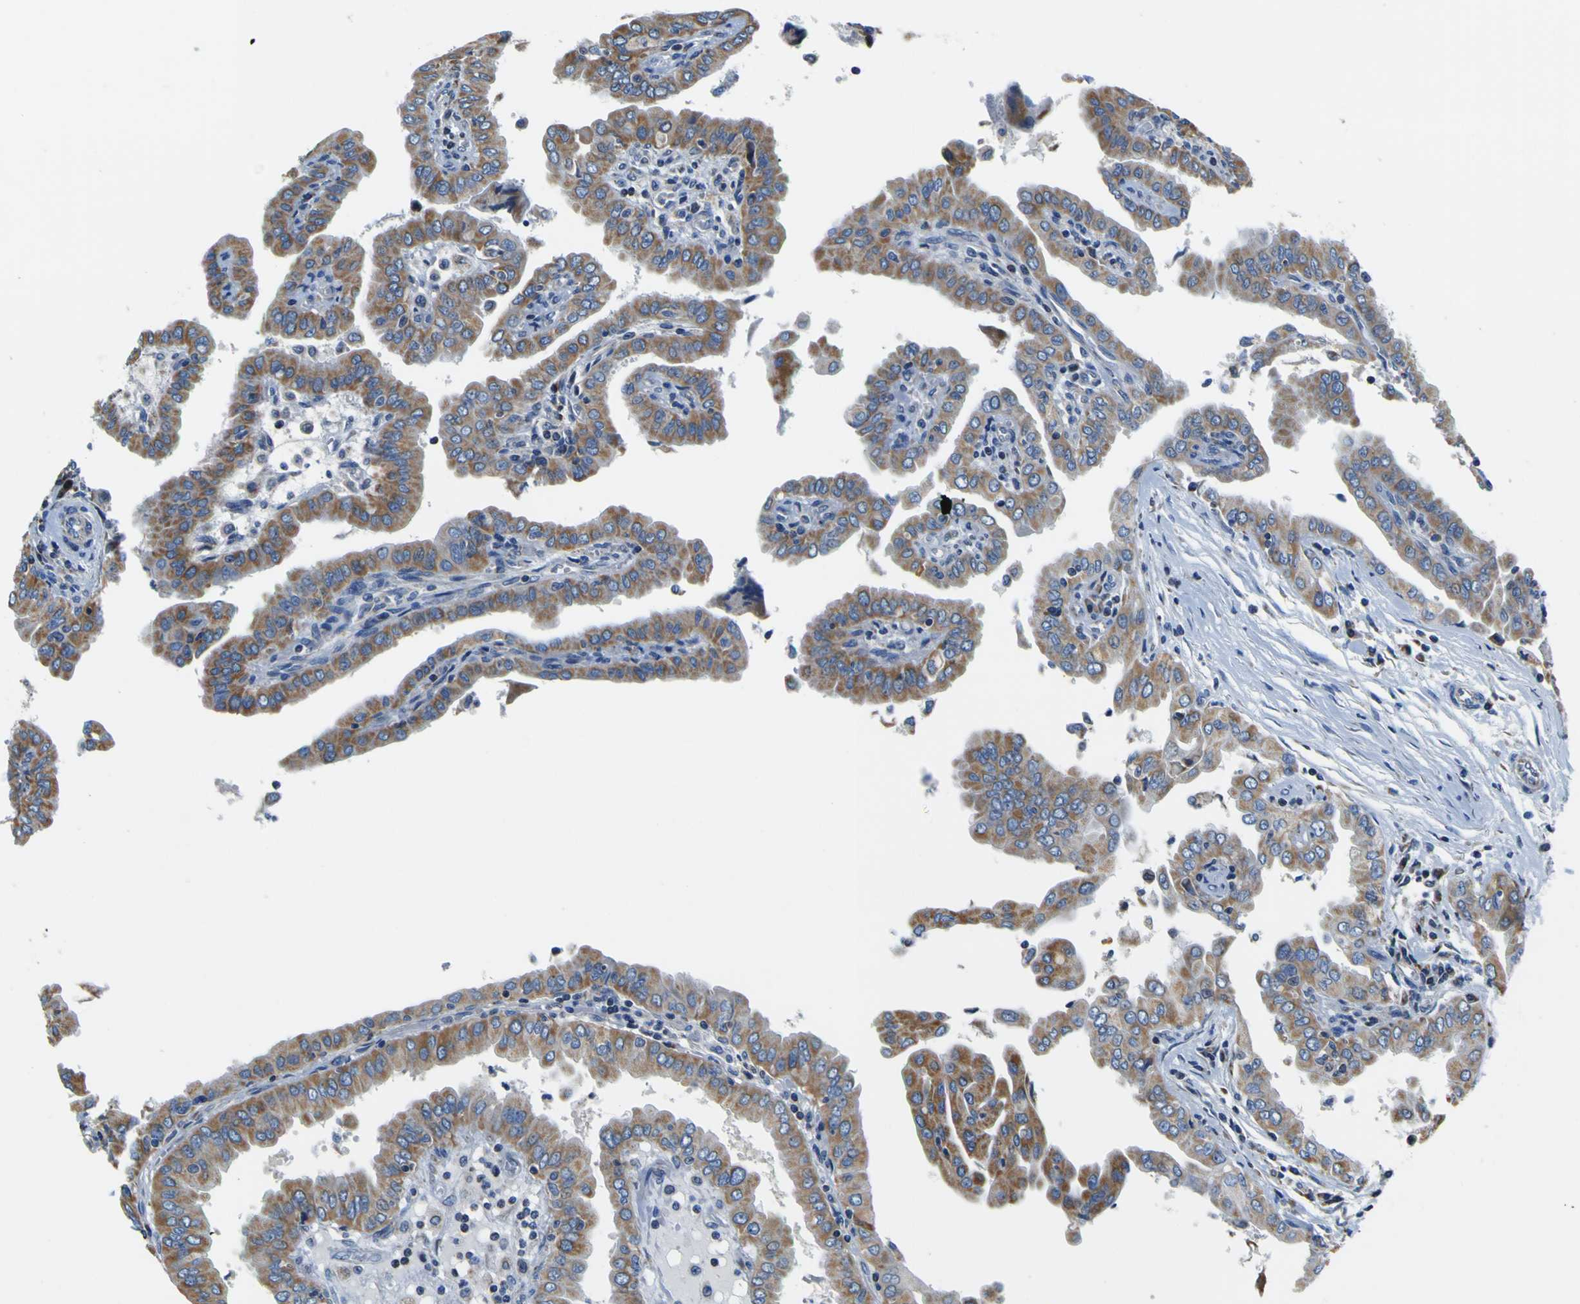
{"staining": {"intensity": "moderate", "quantity": ">75%", "location": "cytoplasmic/membranous"}, "tissue": "thyroid cancer", "cell_type": "Tumor cells", "image_type": "cancer", "snomed": [{"axis": "morphology", "description": "Papillary adenocarcinoma, NOS"}, {"axis": "topography", "description": "Thyroid gland"}], "caption": "A histopathology image of thyroid papillary adenocarcinoma stained for a protein demonstrates moderate cytoplasmic/membranous brown staining in tumor cells.", "gene": "LRP4", "patient": {"sex": "male", "age": 33}}